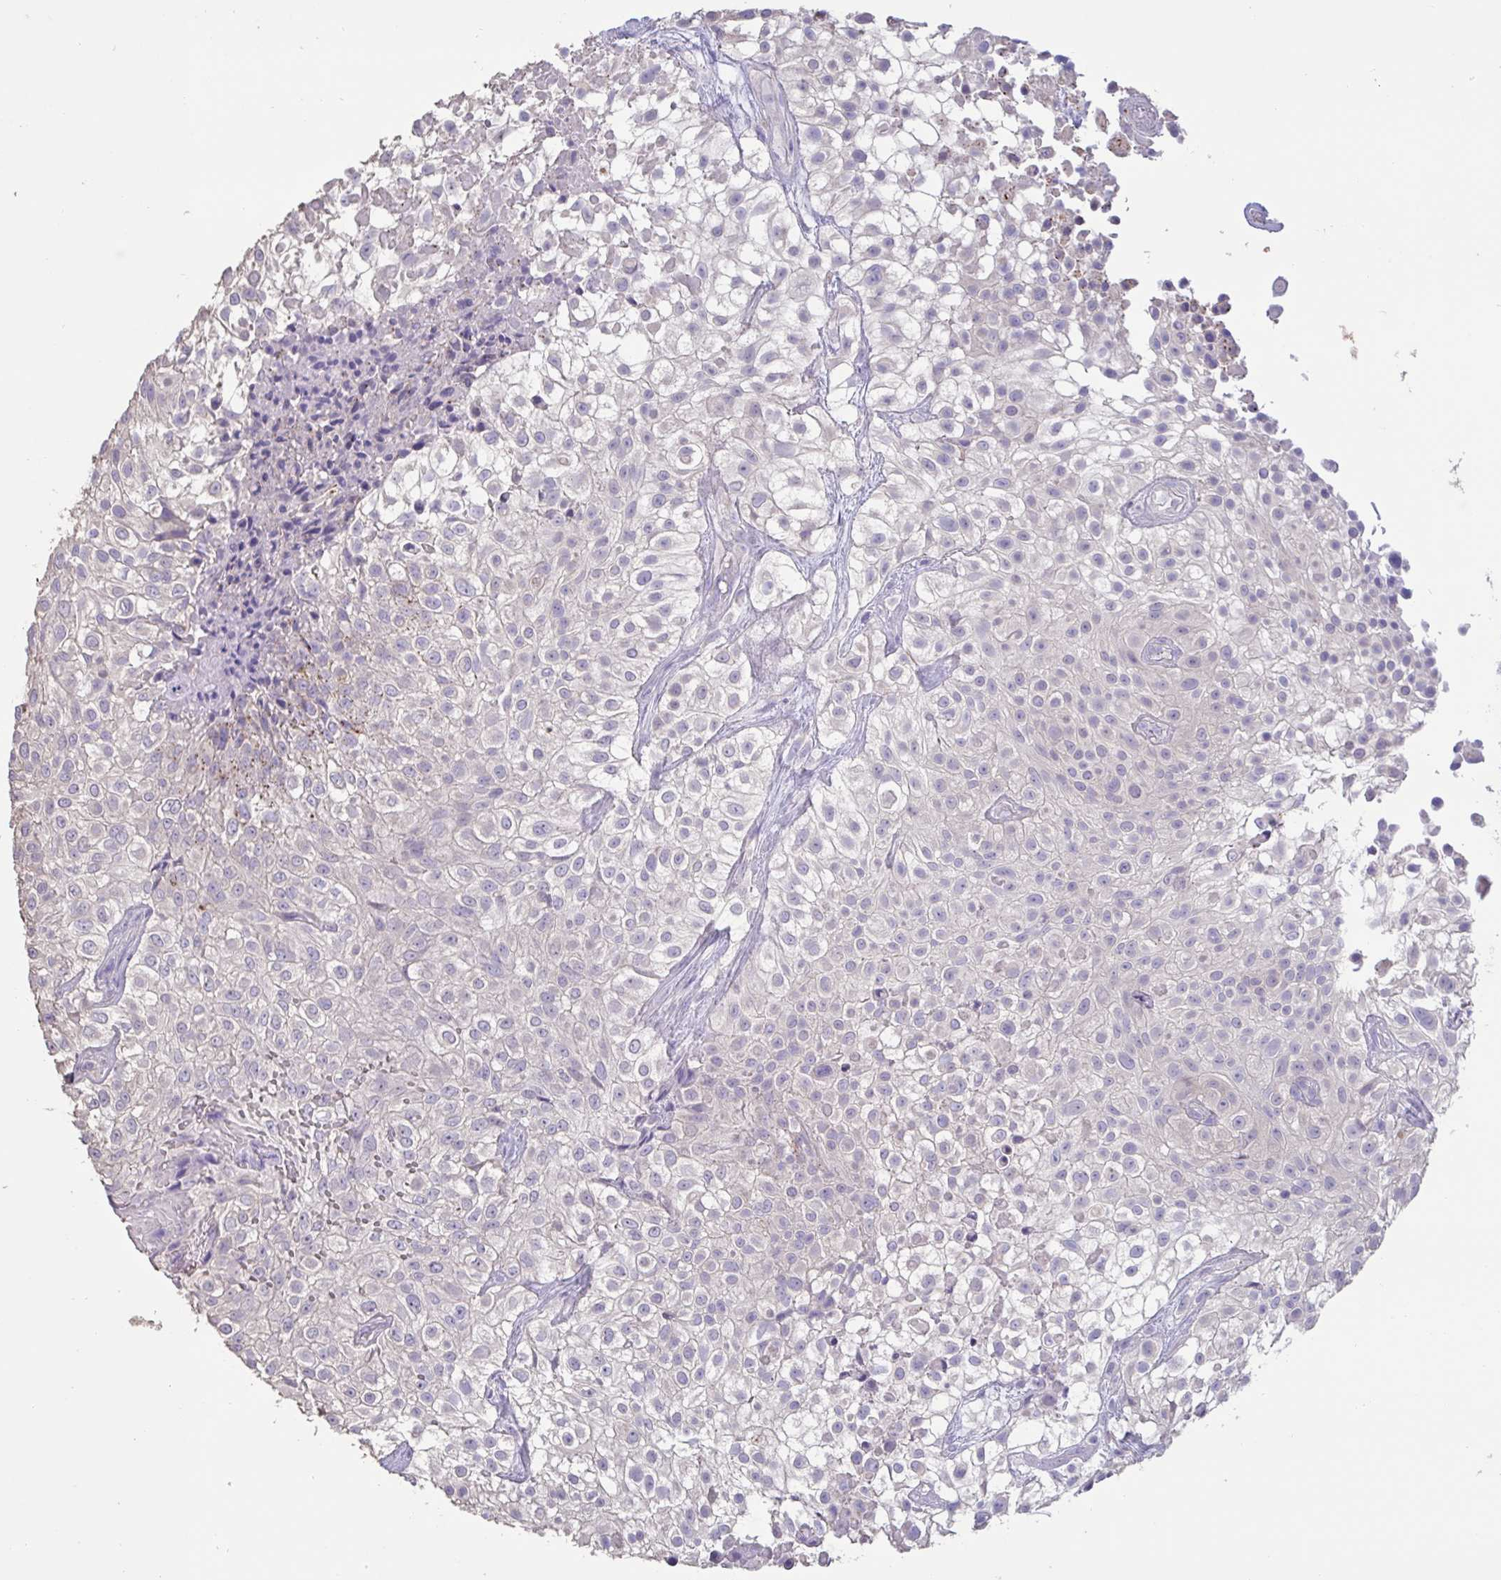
{"staining": {"intensity": "negative", "quantity": "none", "location": "none"}, "tissue": "urothelial cancer", "cell_type": "Tumor cells", "image_type": "cancer", "snomed": [{"axis": "morphology", "description": "Urothelial carcinoma, High grade"}, {"axis": "topography", "description": "Urinary bladder"}], "caption": "There is no significant expression in tumor cells of high-grade urothelial carcinoma.", "gene": "CHMP5", "patient": {"sex": "male", "age": 56}}